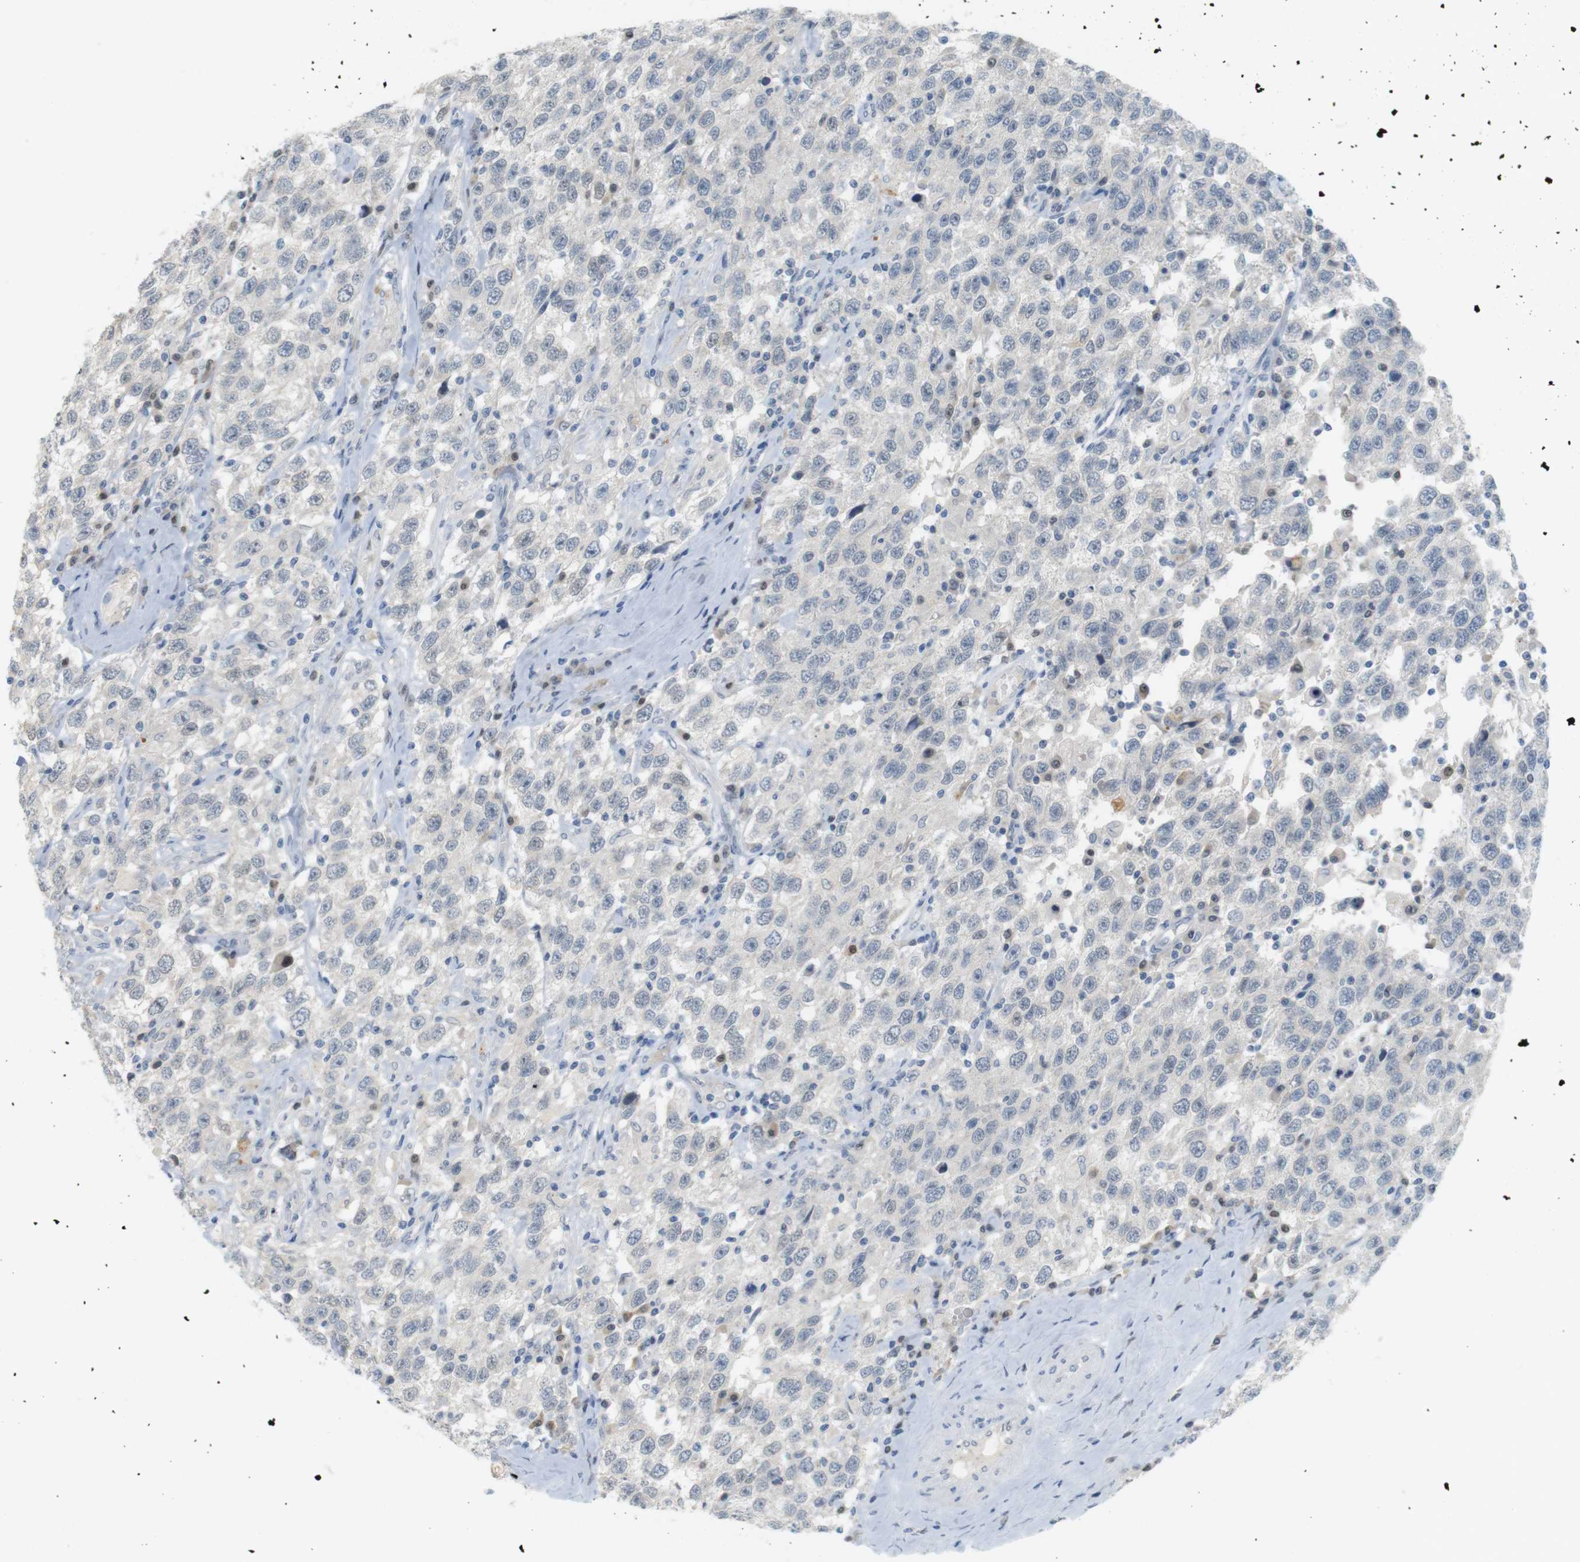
{"staining": {"intensity": "negative", "quantity": "none", "location": "none"}, "tissue": "testis cancer", "cell_type": "Tumor cells", "image_type": "cancer", "snomed": [{"axis": "morphology", "description": "Seminoma, NOS"}, {"axis": "topography", "description": "Testis"}], "caption": "This image is of seminoma (testis) stained with immunohistochemistry (IHC) to label a protein in brown with the nuclei are counter-stained blue. There is no expression in tumor cells.", "gene": "CREB3L2", "patient": {"sex": "male", "age": 41}}